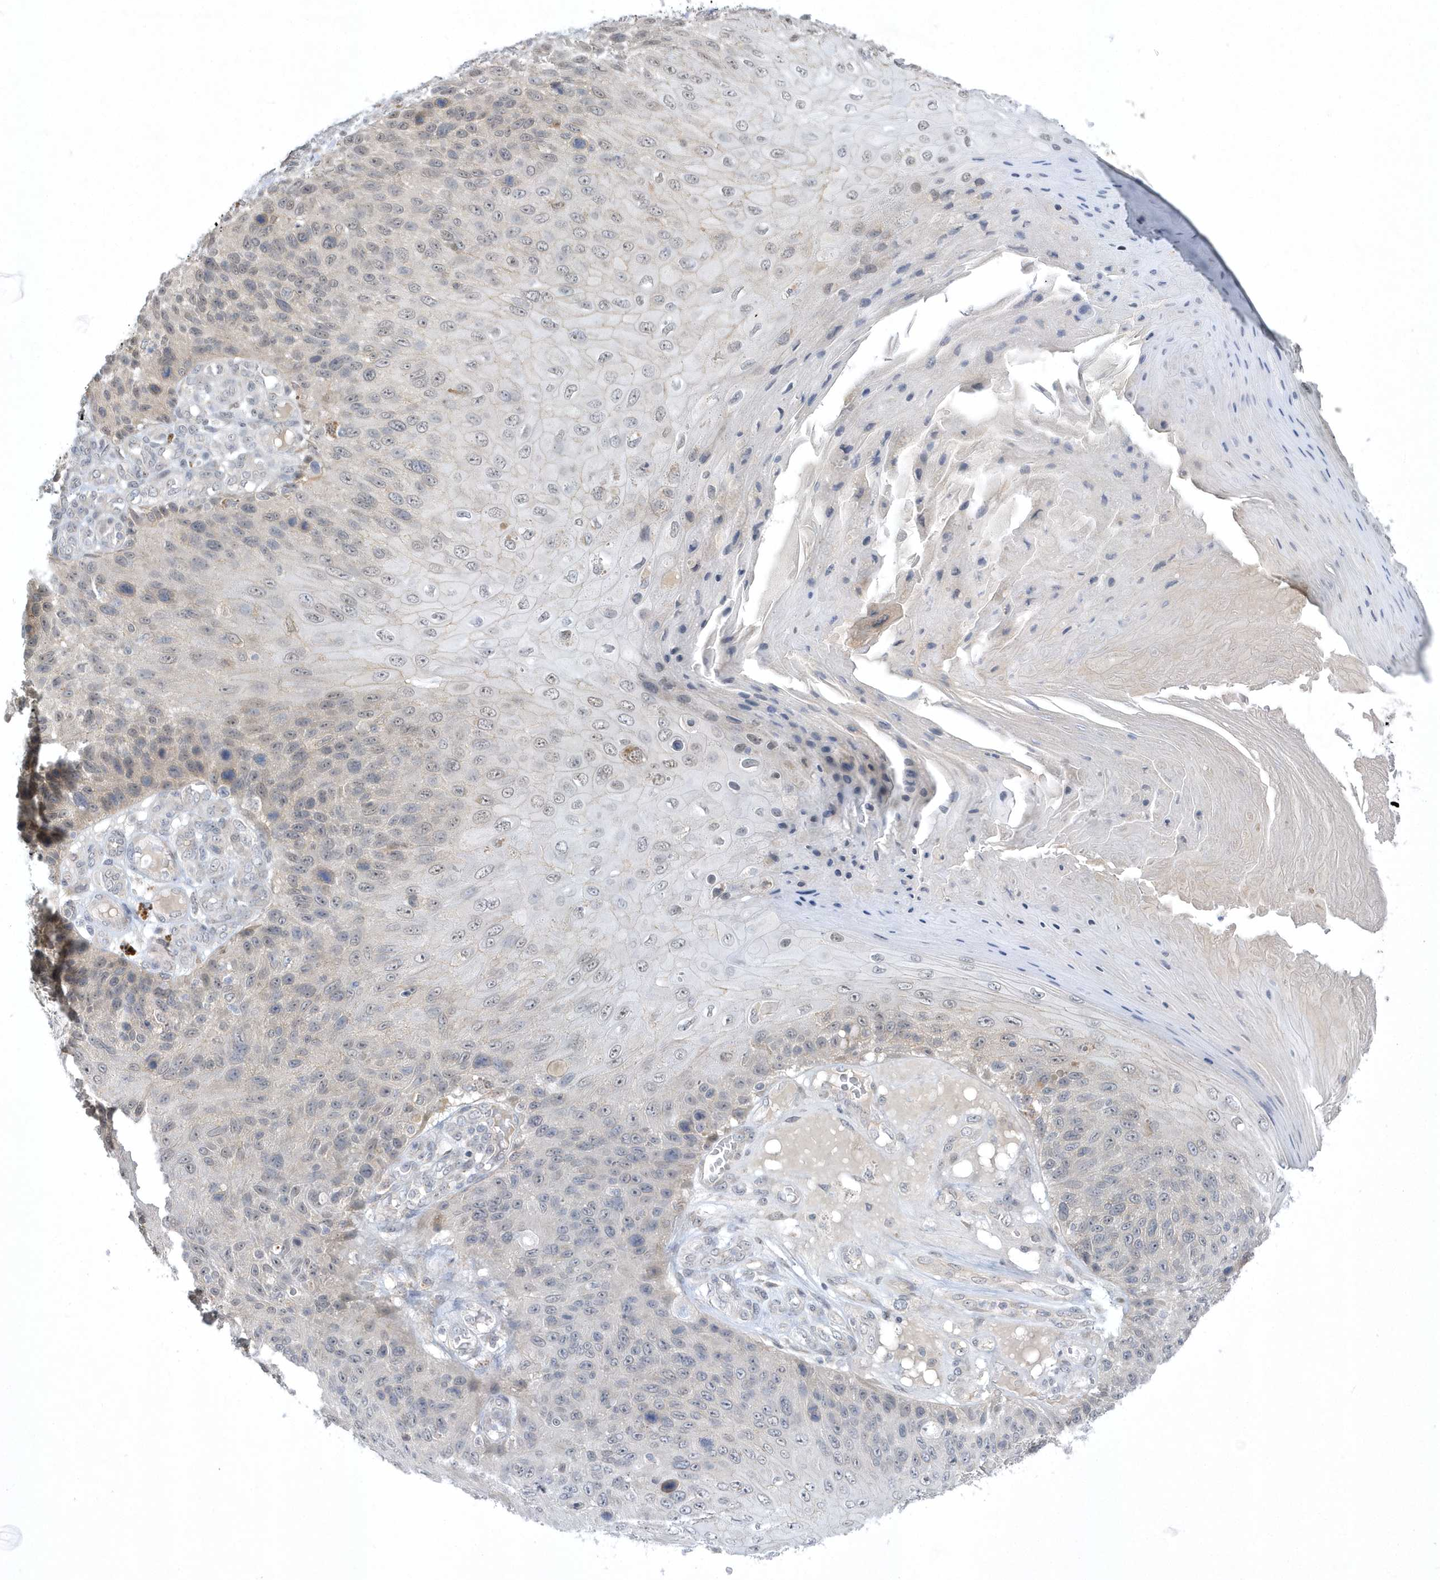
{"staining": {"intensity": "weak", "quantity": "<25%", "location": "nuclear"}, "tissue": "skin cancer", "cell_type": "Tumor cells", "image_type": "cancer", "snomed": [{"axis": "morphology", "description": "Squamous cell carcinoma, NOS"}, {"axis": "topography", "description": "Skin"}], "caption": "Immunohistochemistry (IHC) photomicrograph of human skin cancer (squamous cell carcinoma) stained for a protein (brown), which demonstrates no staining in tumor cells.", "gene": "ZC3H12D", "patient": {"sex": "female", "age": 88}}